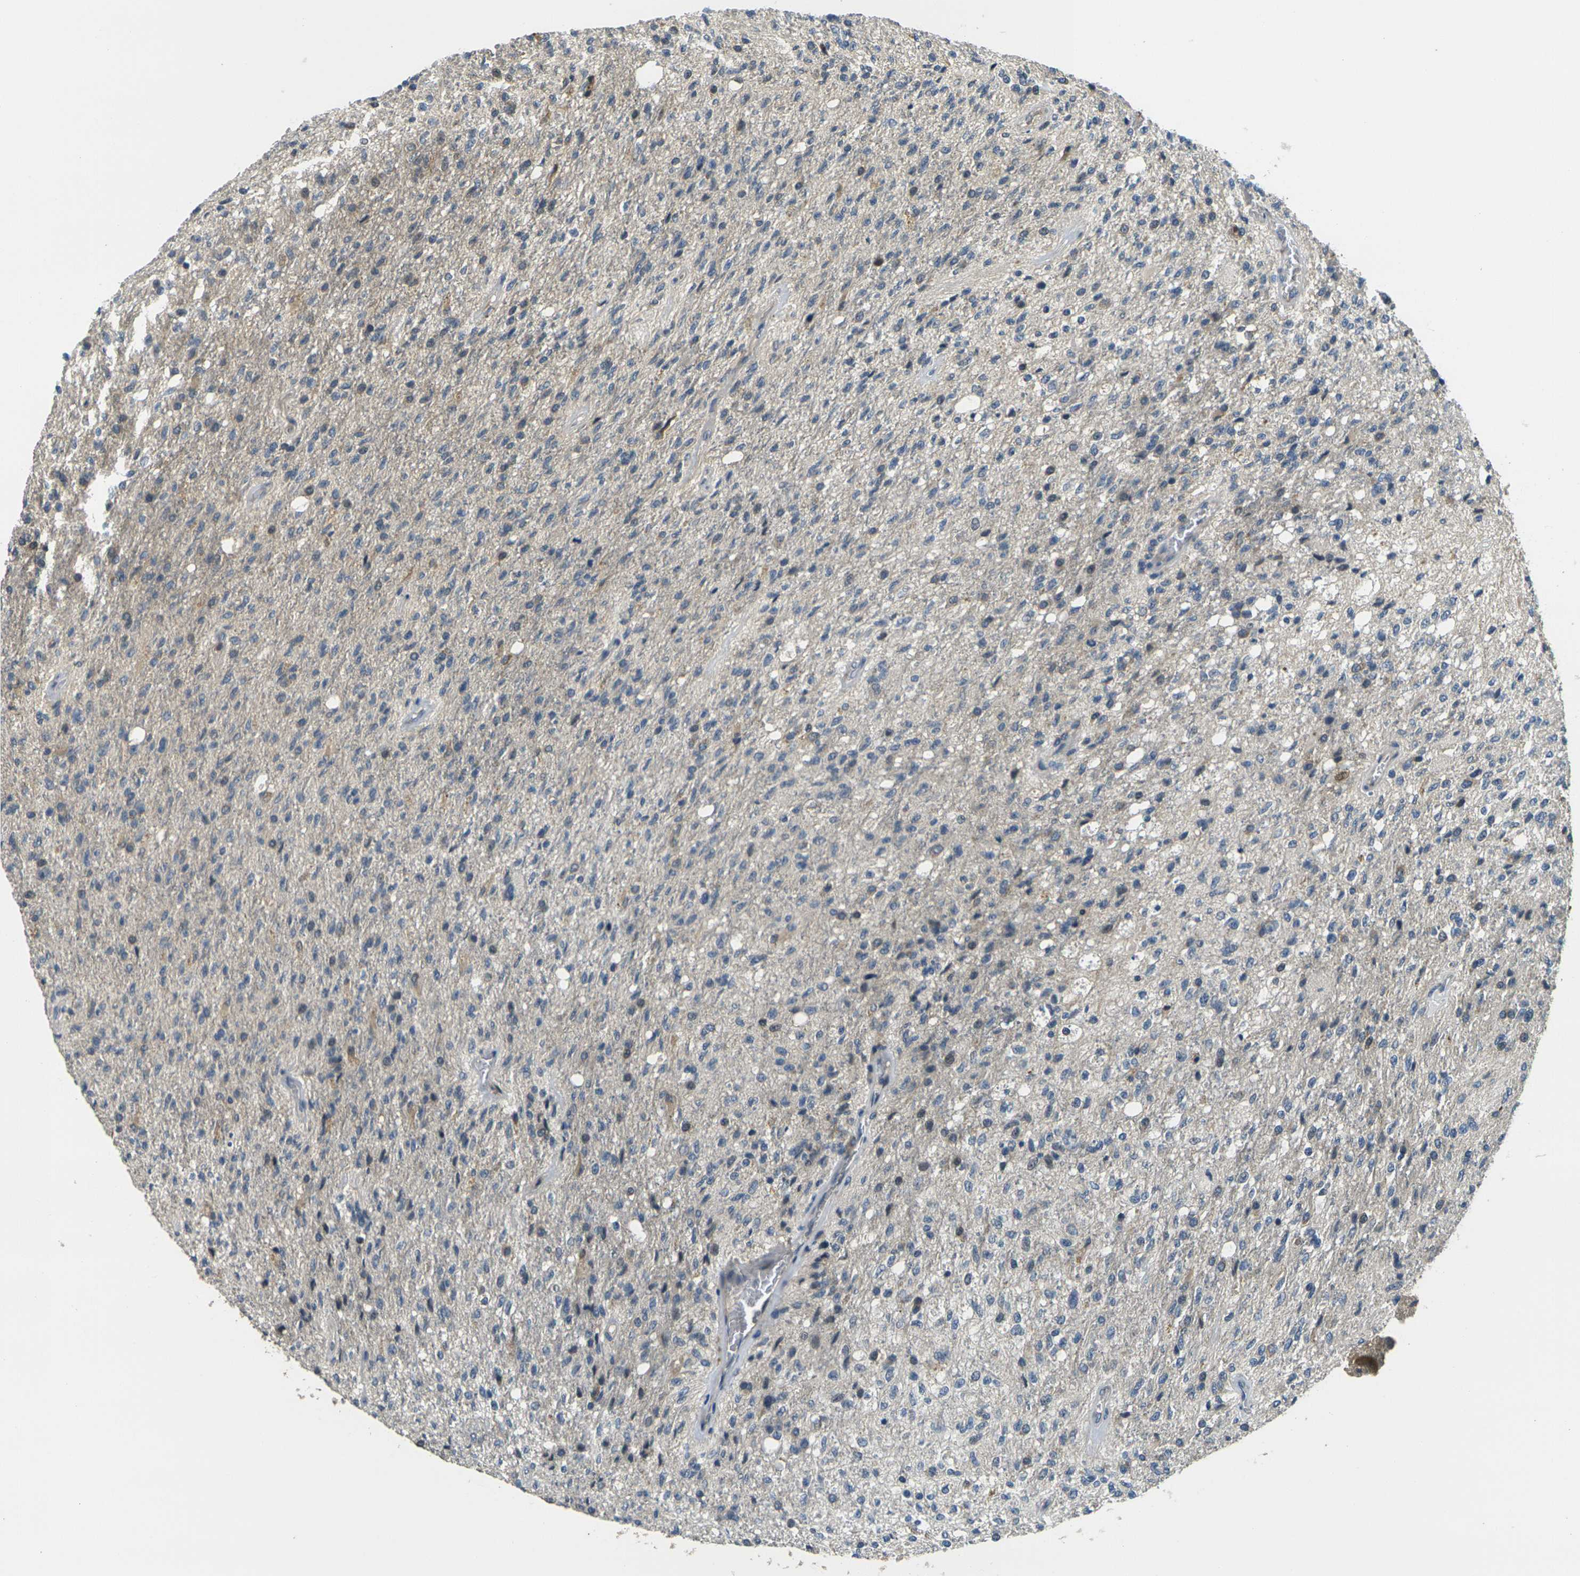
{"staining": {"intensity": "weak", "quantity": "25%-75%", "location": "cytoplasmic/membranous"}, "tissue": "glioma", "cell_type": "Tumor cells", "image_type": "cancer", "snomed": [{"axis": "morphology", "description": "Normal tissue, NOS"}, {"axis": "morphology", "description": "Glioma, malignant, High grade"}, {"axis": "topography", "description": "Cerebral cortex"}], "caption": "Immunohistochemical staining of malignant high-grade glioma displays low levels of weak cytoplasmic/membranous protein expression in approximately 25%-75% of tumor cells.", "gene": "MINAR2", "patient": {"sex": "male", "age": 77}}